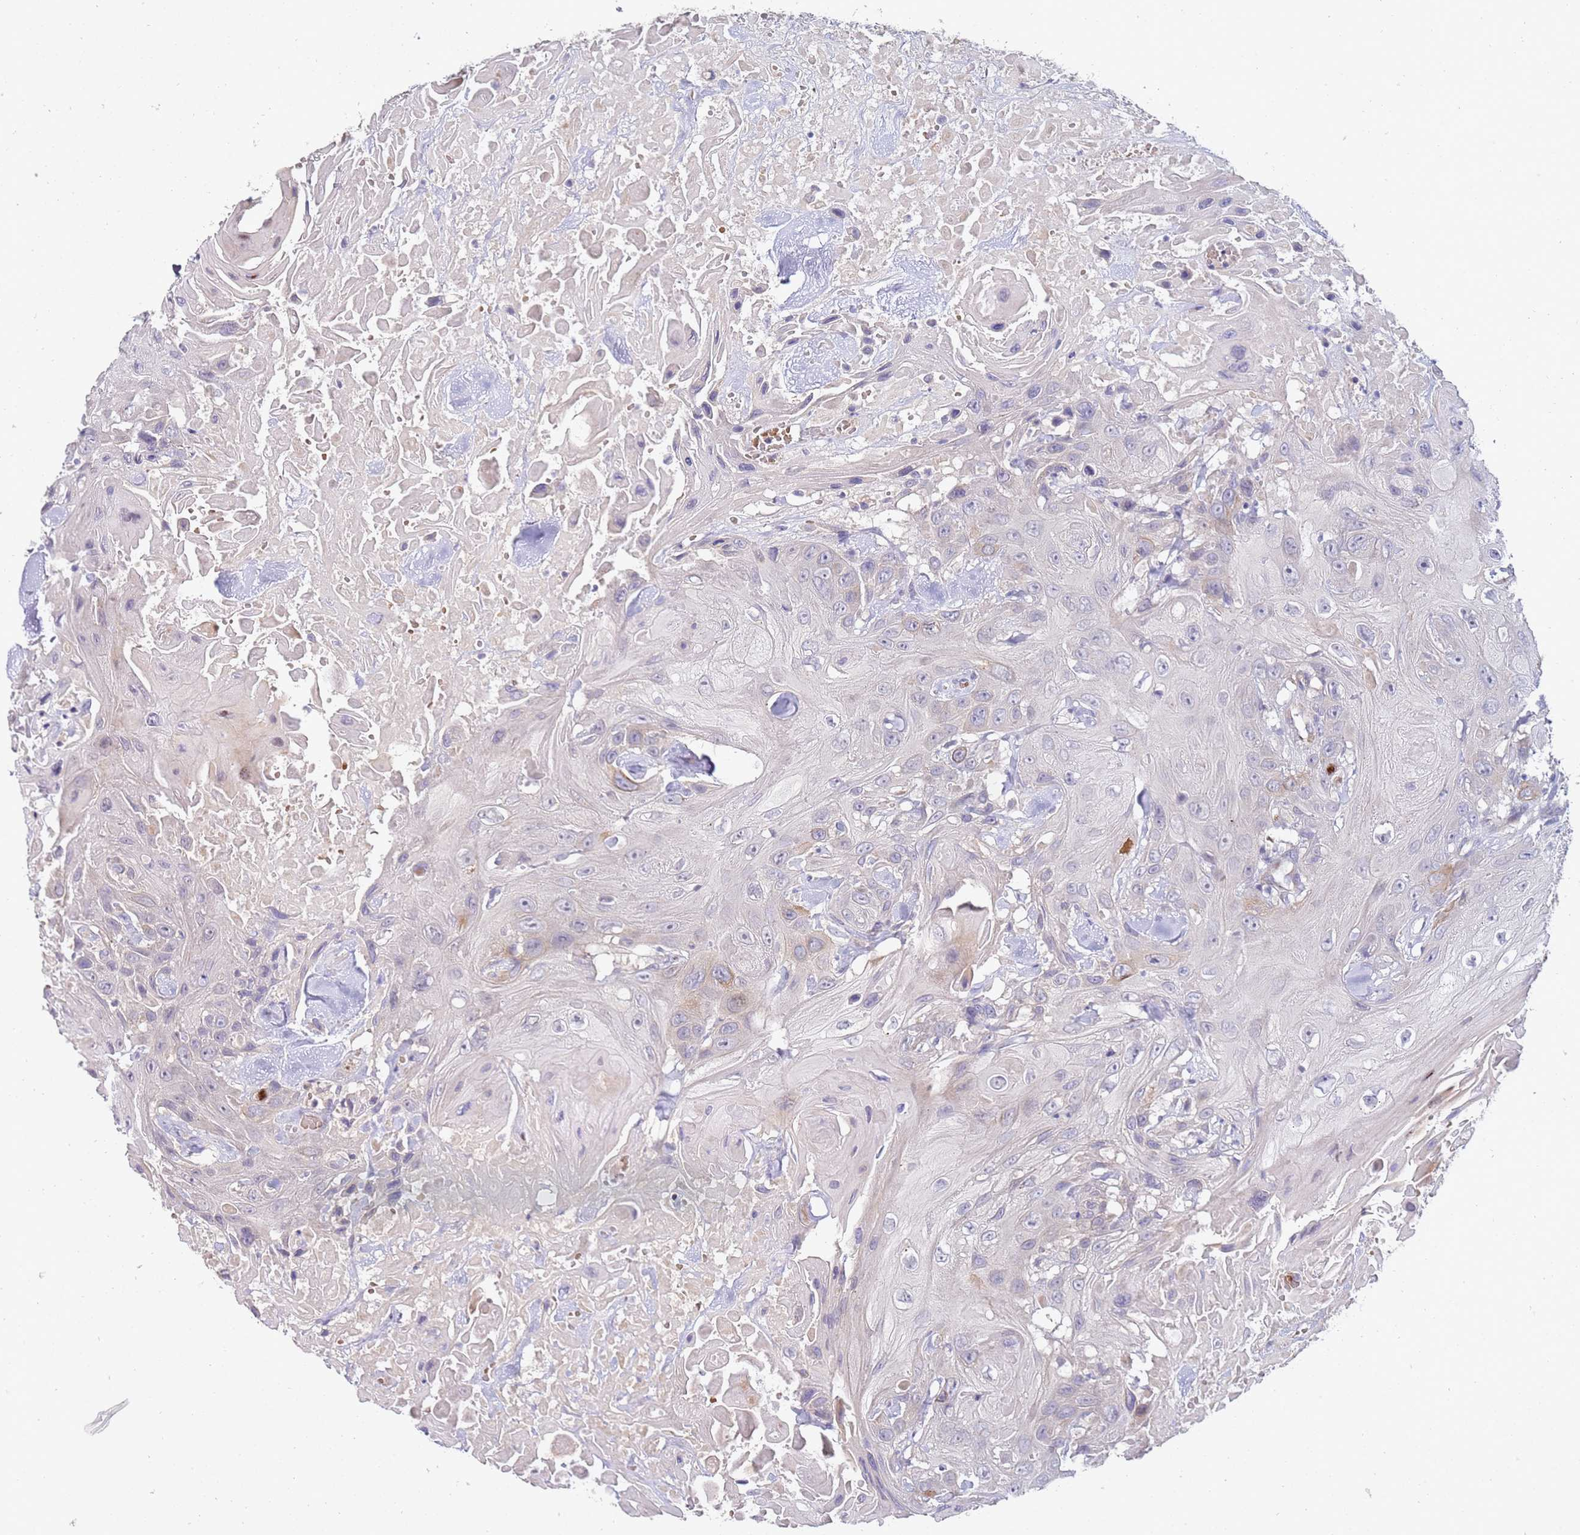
{"staining": {"intensity": "negative", "quantity": "none", "location": "none"}, "tissue": "head and neck cancer", "cell_type": "Tumor cells", "image_type": "cancer", "snomed": [{"axis": "morphology", "description": "Squamous cell carcinoma, NOS"}, {"axis": "topography", "description": "Head-Neck"}], "caption": "Protein analysis of squamous cell carcinoma (head and neck) displays no significant positivity in tumor cells. (Stains: DAB (3,3'-diaminobenzidine) IHC with hematoxylin counter stain, Microscopy: brightfield microscopy at high magnification).", "gene": "NMUR2", "patient": {"sex": "male", "age": 81}}